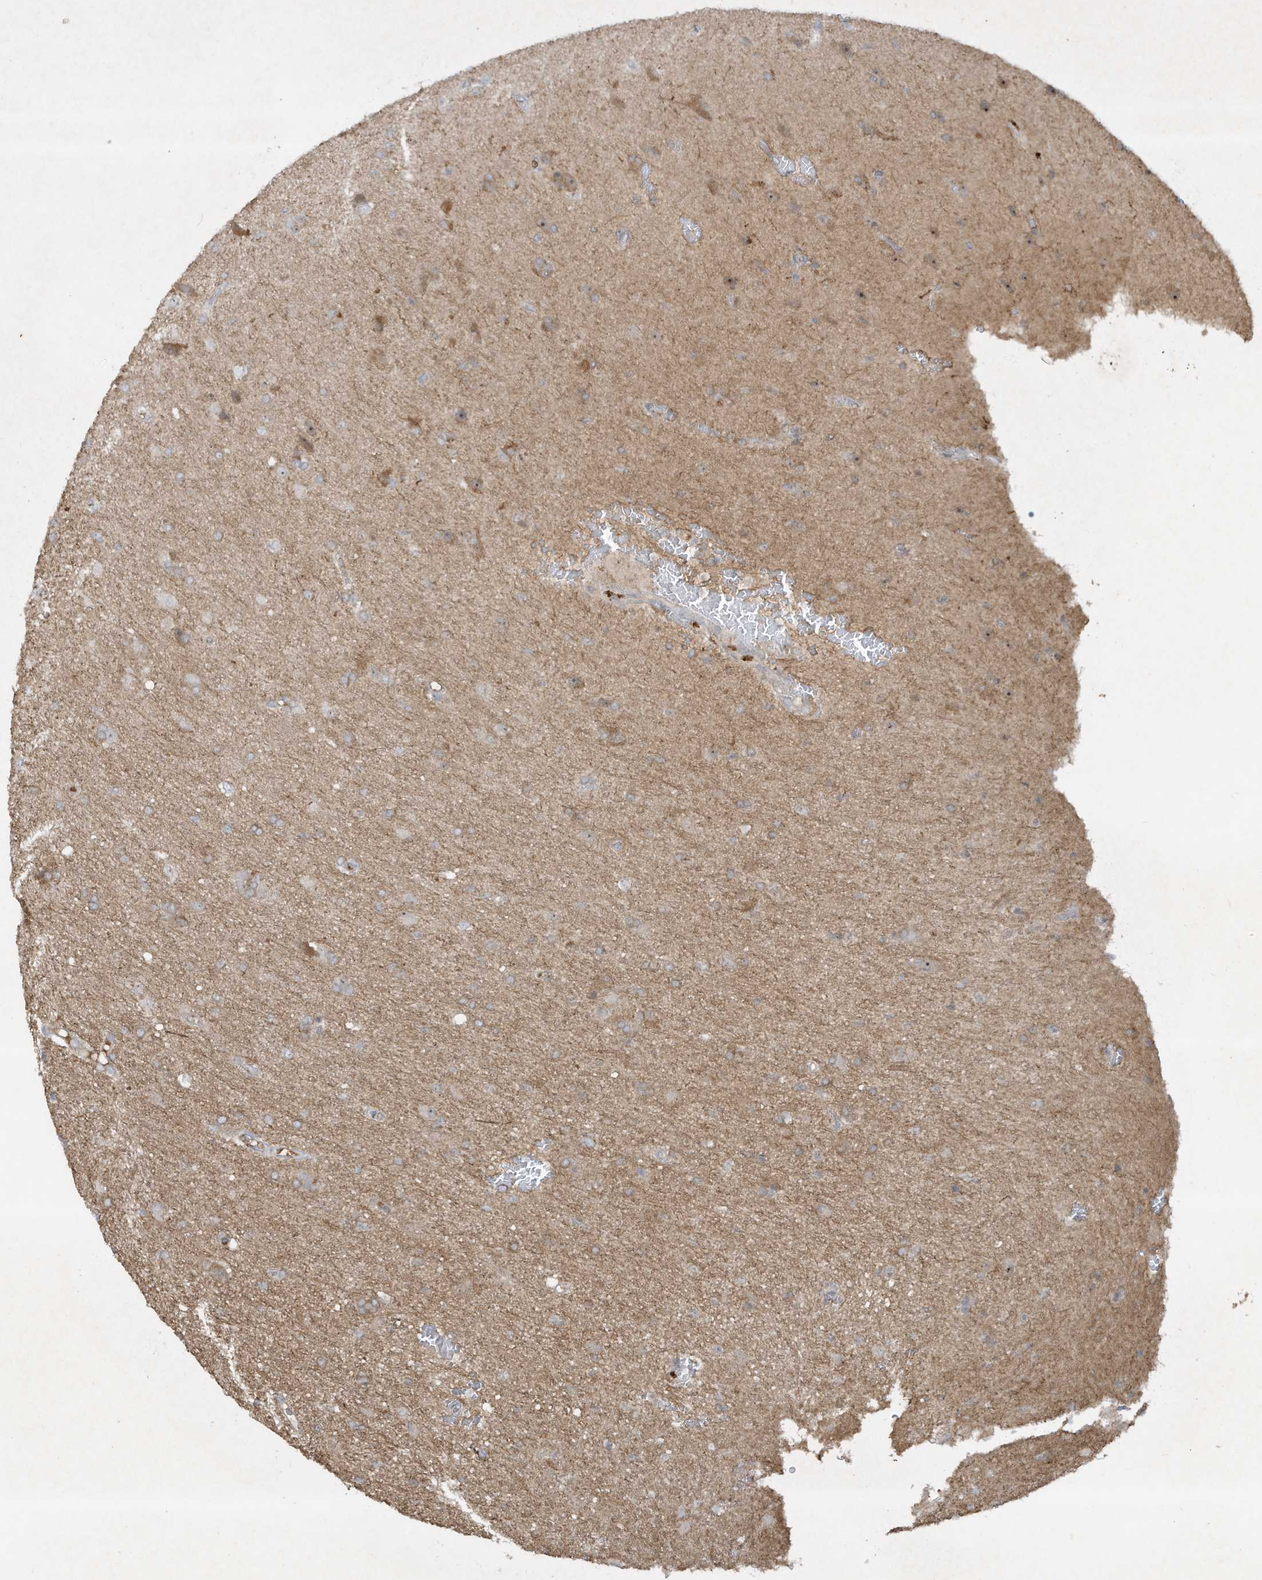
{"staining": {"intensity": "negative", "quantity": "none", "location": "none"}, "tissue": "glioma", "cell_type": "Tumor cells", "image_type": "cancer", "snomed": [{"axis": "morphology", "description": "Glioma, malignant, High grade"}, {"axis": "topography", "description": "Brain"}], "caption": "The immunohistochemistry (IHC) micrograph has no significant positivity in tumor cells of malignant glioma (high-grade) tissue.", "gene": "FETUB", "patient": {"sex": "female", "age": 57}}